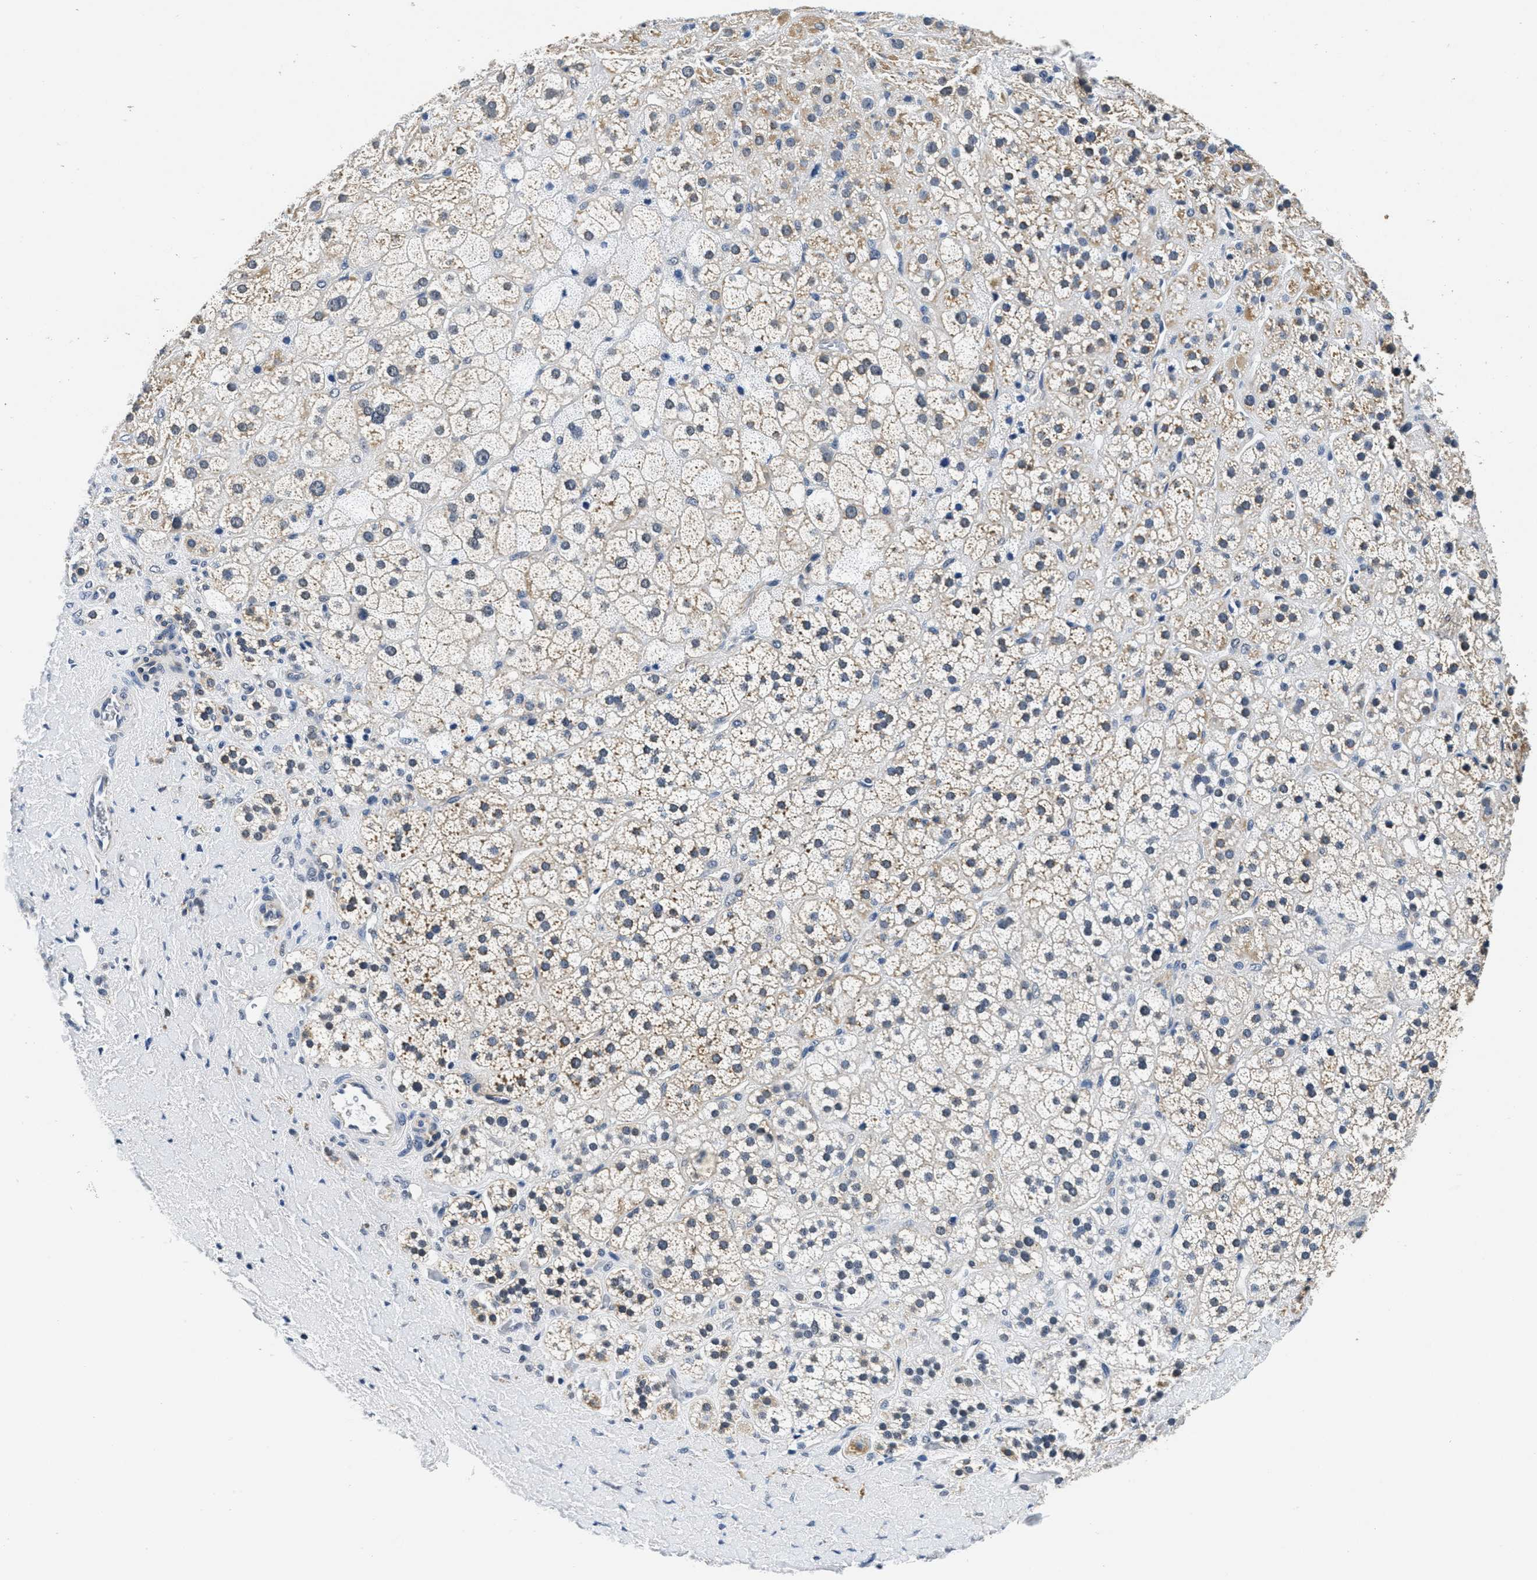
{"staining": {"intensity": "weak", "quantity": "25%-75%", "location": "cytoplasmic/membranous"}, "tissue": "adrenal gland", "cell_type": "Glandular cells", "image_type": "normal", "snomed": [{"axis": "morphology", "description": "Normal tissue, NOS"}, {"axis": "topography", "description": "Adrenal gland"}], "caption": "High-magnification brightfield microscopy of unremarkable adrenal gland stained with DAB (brown) and counterstained with hematoxylin (blue). glandular cells exhibit weak cytoplasmic/membranous expression is identified in about25%-75% of cells.", "gene": "HS3ST2", "patient": {"sex": "male", "age": 56}}